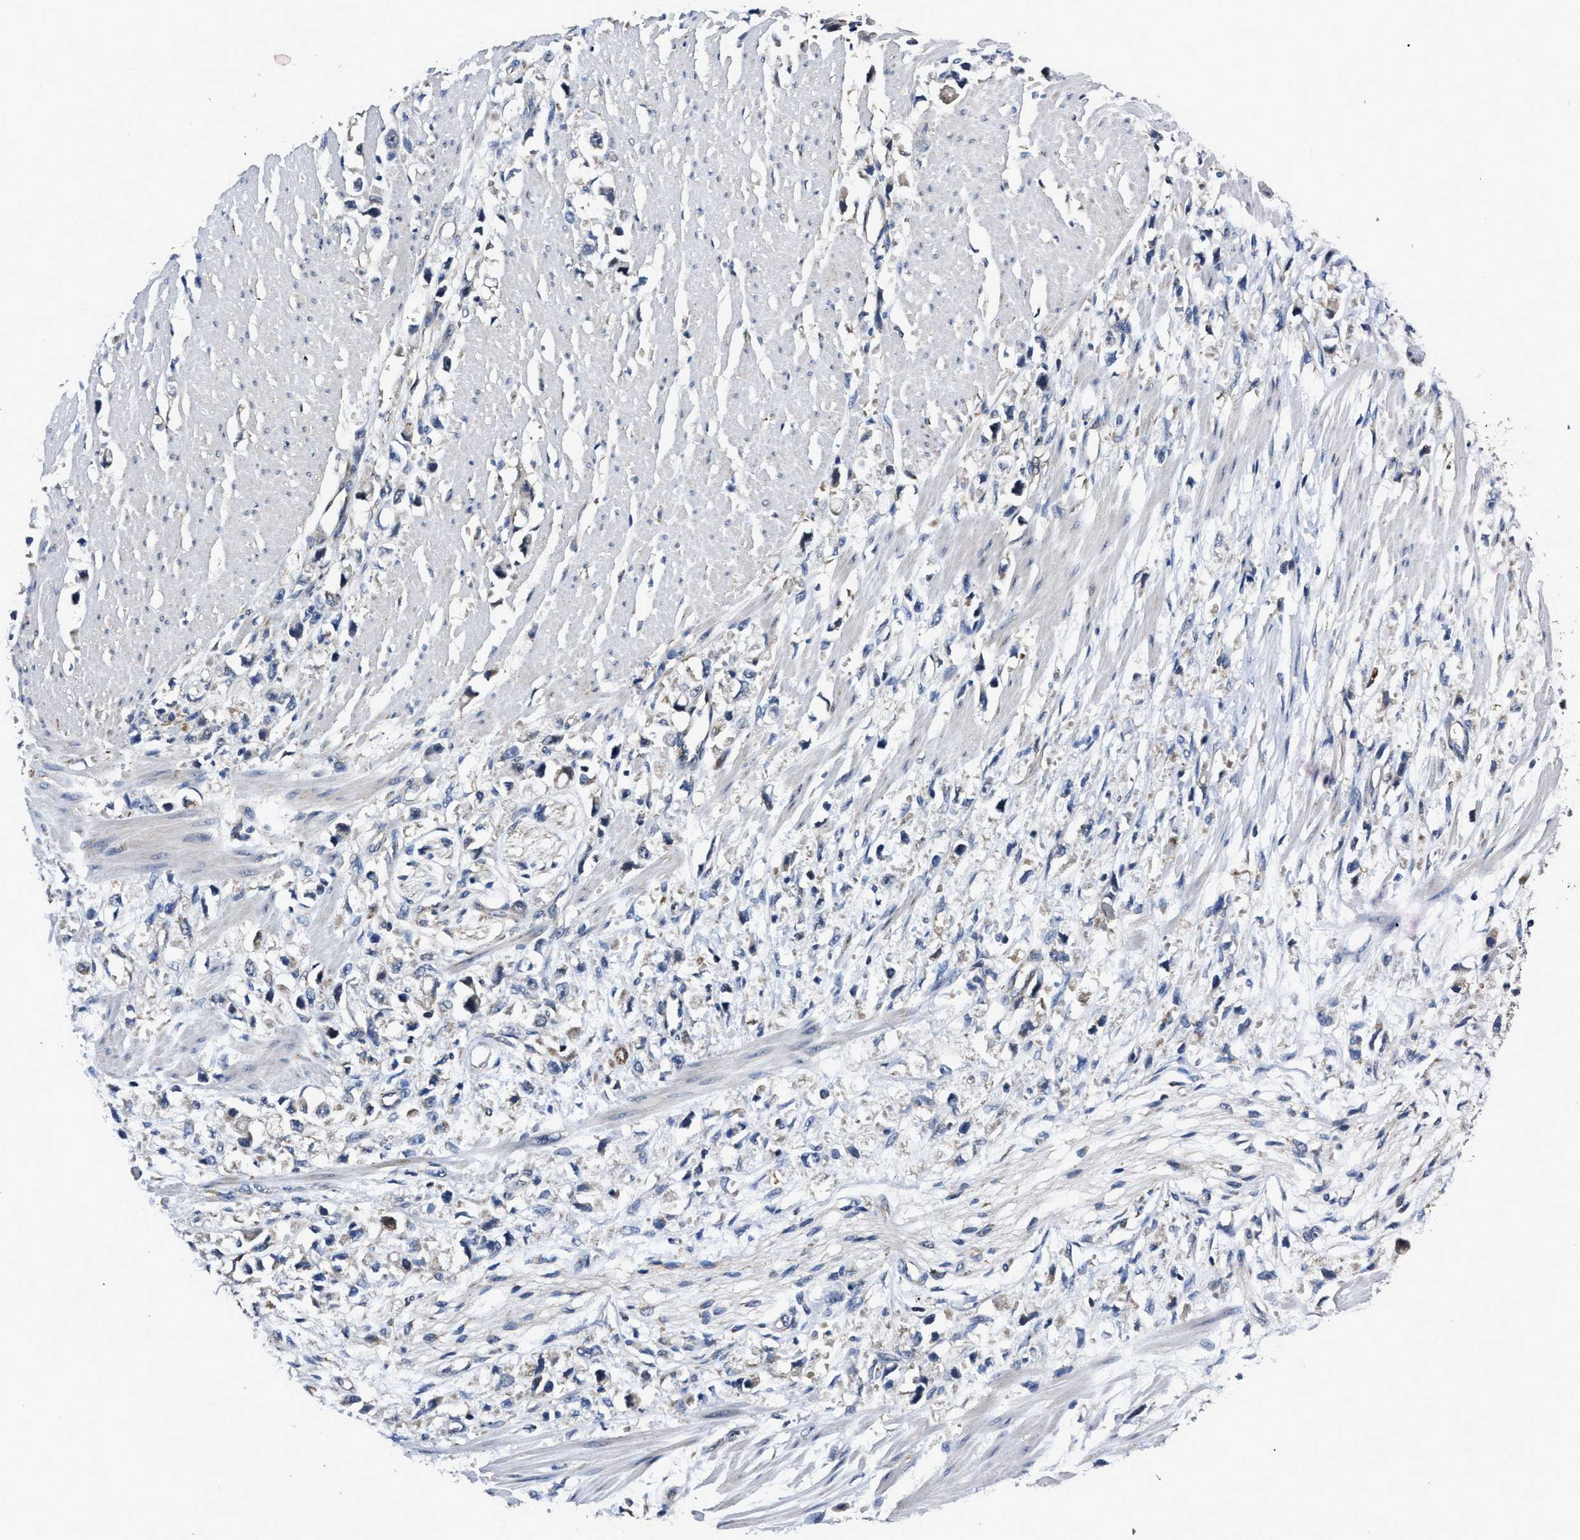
{"staining": {"intensity": "negative", "quantity": "none", "location": "none"}, "tissue": "stomach cancer", "cell_type": "Tumor cells", "image_type": "cancer", "snomed": [{"axis": "morphology", "description": "Adenocarcinoma, NOS"}, {"axis": "topography", "description": "Stomach"}], "caption": "There is no significant expression in tumor cells of adenocarcinoma (stomach). (Stains: DAB (3,3'-diaminobenzidine) immunohistochemistry with hematoxylin counter stain, Microscopy: brightfield microscopy at high magnification).", "gene": "GET4", "patient": {"sex": "female", "age": 59}}